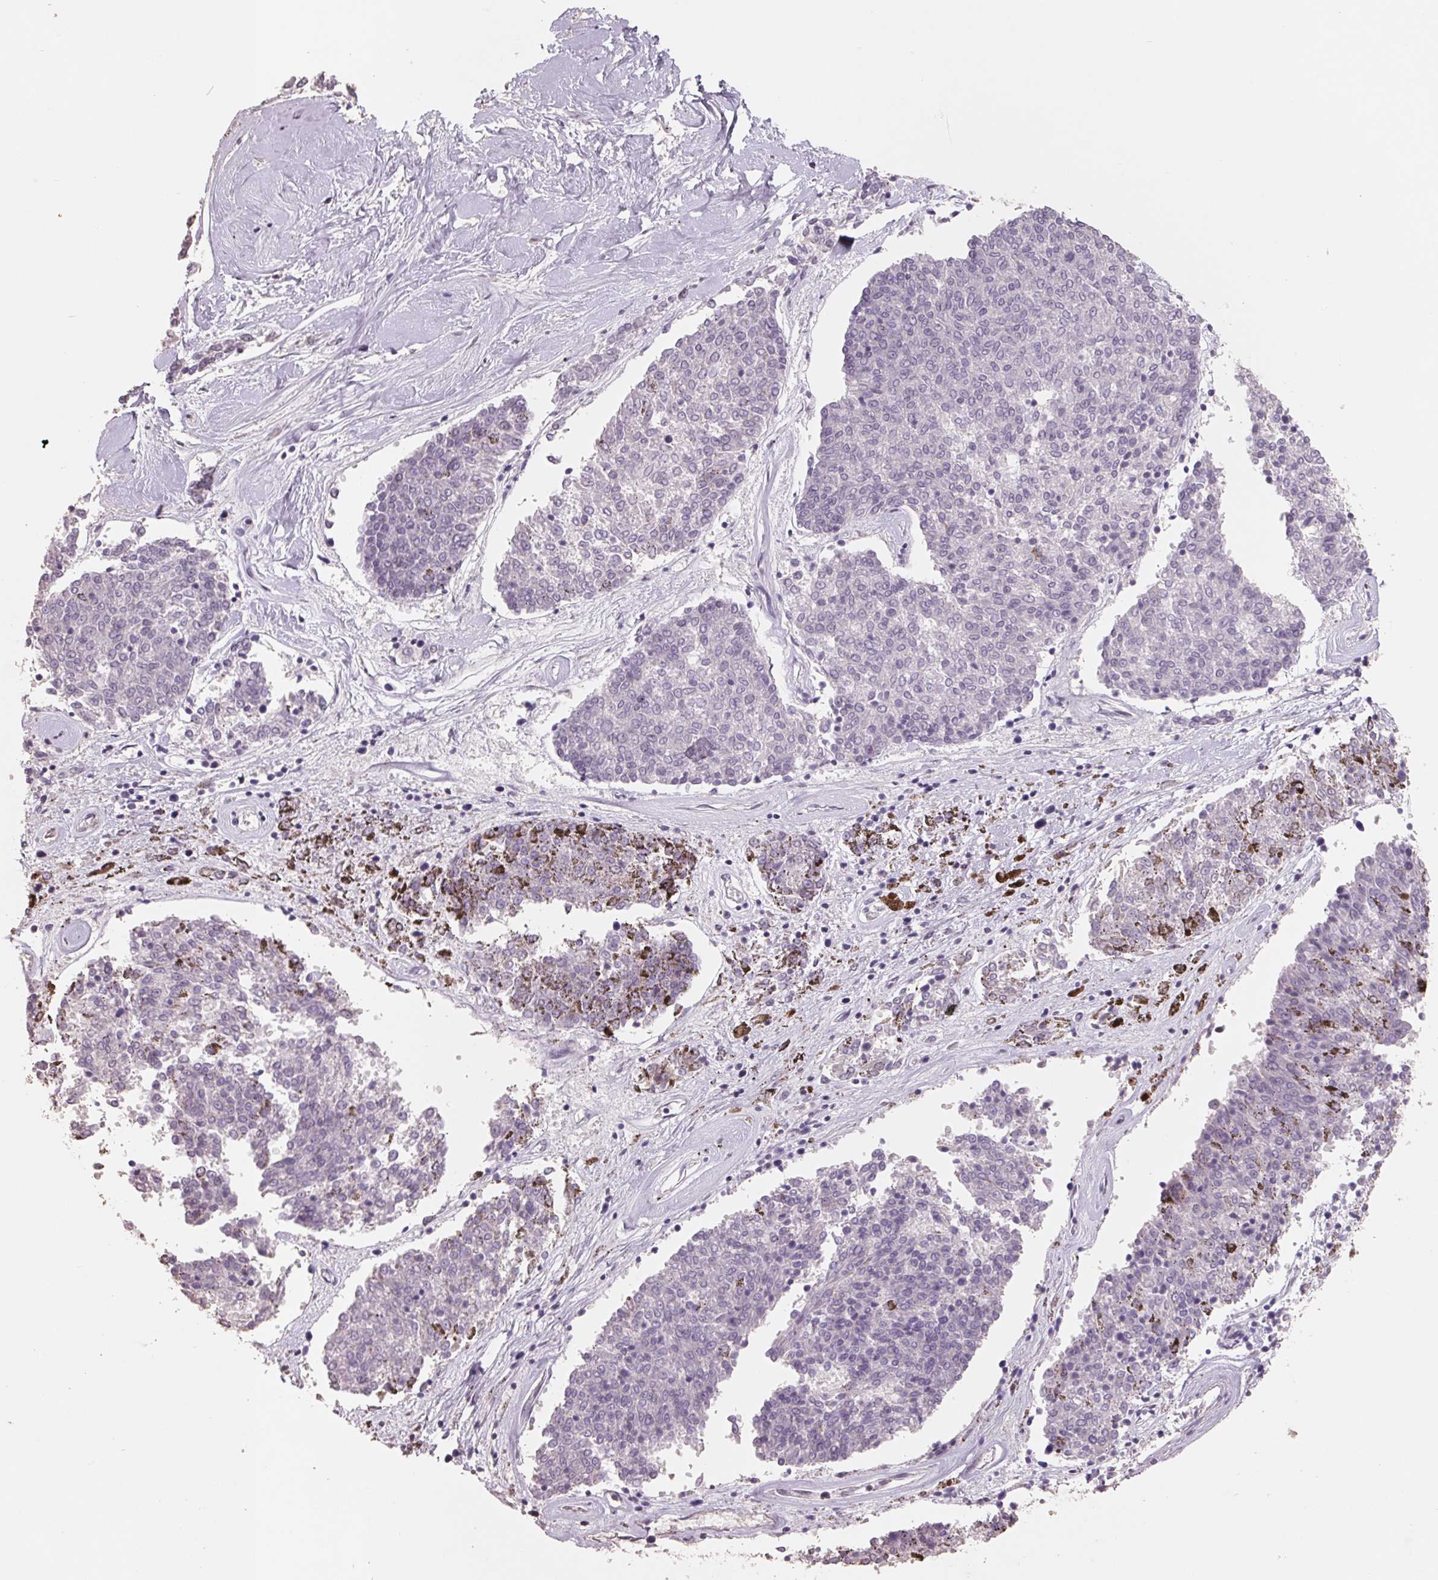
{"staining": {"intensity": "negative", "quantity": "none", "location": "none"}, "tissue": "melanoma", "cell_type": "Tumor cells", "image_type": "cancer", "snomed": [{"axis": "morphology", "description": "Malignant melanoma, NOS"}, {"axis": "topography", "description": "Skin"}], "caption": "Immunohistochemical staining of human melanoma displays no significant staining in tumor cells.", "gene": "FTCD", "patient": {"sex": "female", "age": 72}}